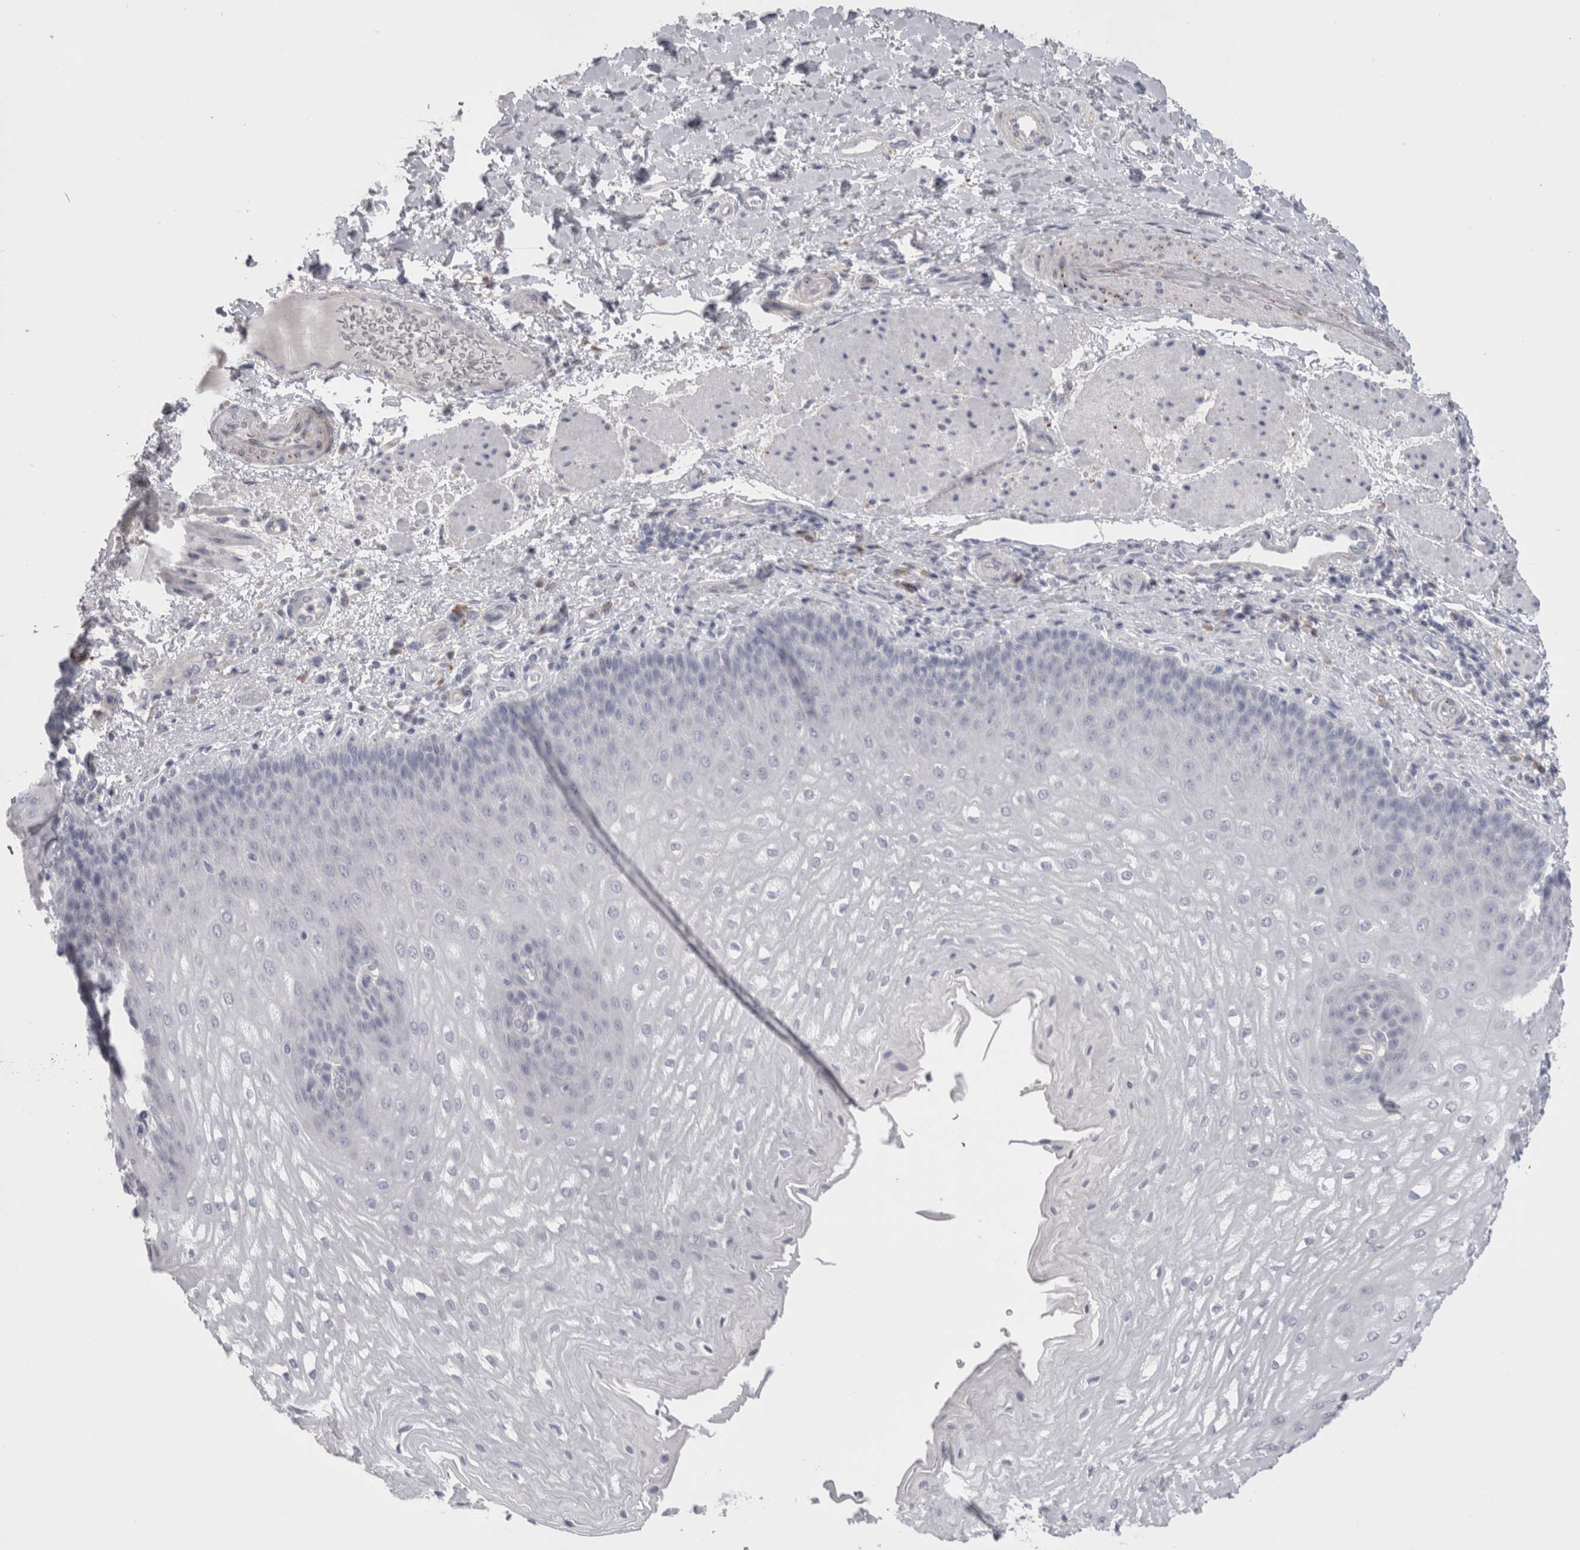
{"staining": {"intensity": "negative", "quantity": "none", "location": "none"}, "tissue": "esophagus", "cell_type": "Squamous epithelial cells", "image_type": "normal", "snomed": [{"axis": "morphology", "description": "Normal tissue, NOS"}, {"axis": "topography", "description": "Esophagus"}], "caption": "Squamous epithelial cells are negative for brown protein staining in unremarkable esophagus. The staining is performed using DAB brown chromogen with nuclei counter-stained in using hematoxylin.", "gene": "EPDR1", "patient": {"sex": "male", "age": 54}}